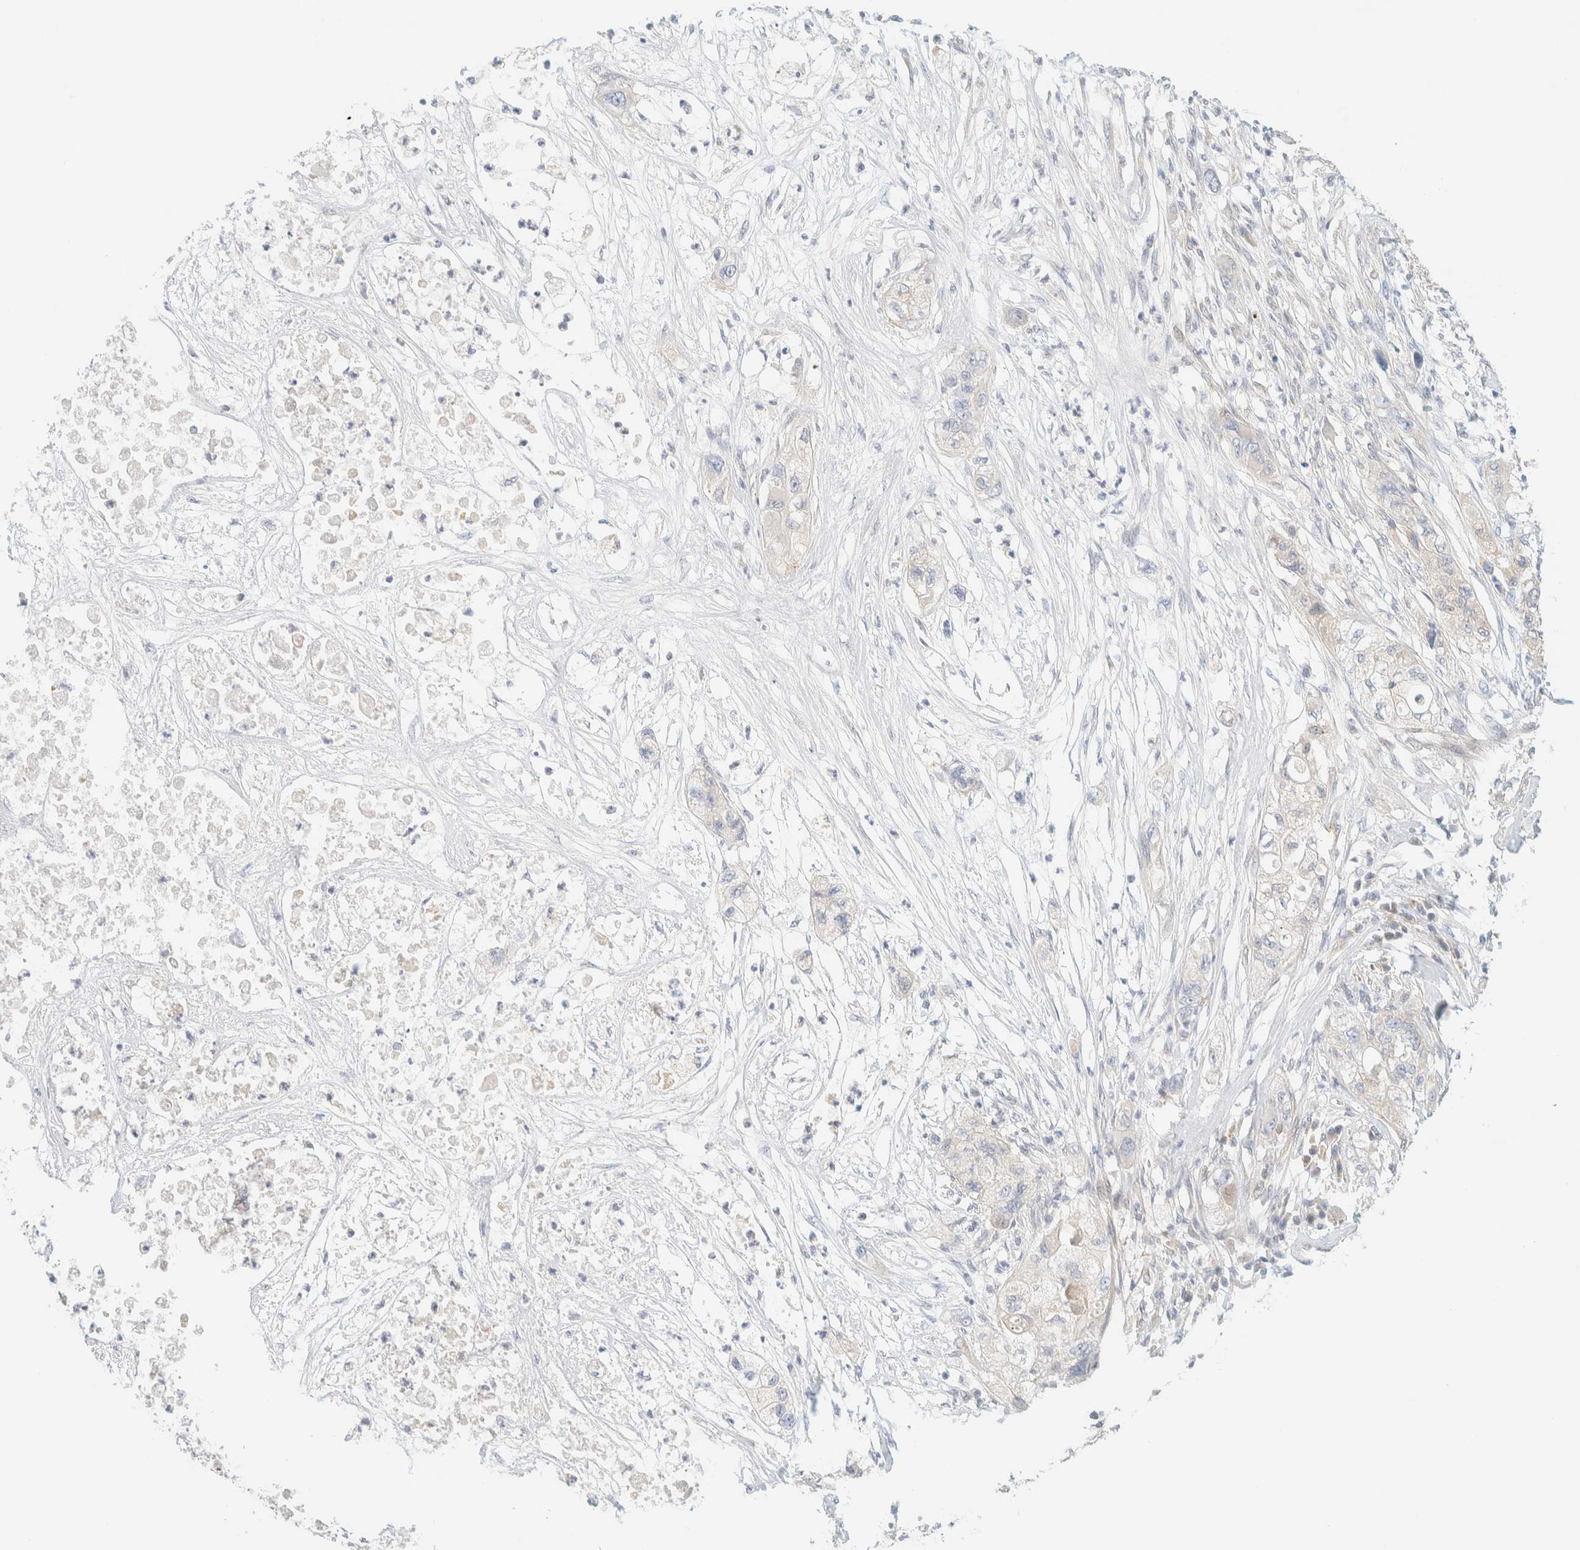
{"staining": {"intensity": "negative", "quantity": "none", "location": "none"}, "tissue": "pancreatic cancer", "cell_type": "Tumor cells", "image_type": "cancer", "snomed": [{"axis": "morphology", "description": "Adenocarcinoma, NOS"}, {"axis": "topography", "description": "Pancreas"}], "caption": "Adenocarcinoma (pancreatic) stained for a protein using immunohistochemistry (IHC) displays no staining tumor cells.", "gene": "PCYT2", "patient": {"sex": "female", "age": 78}}